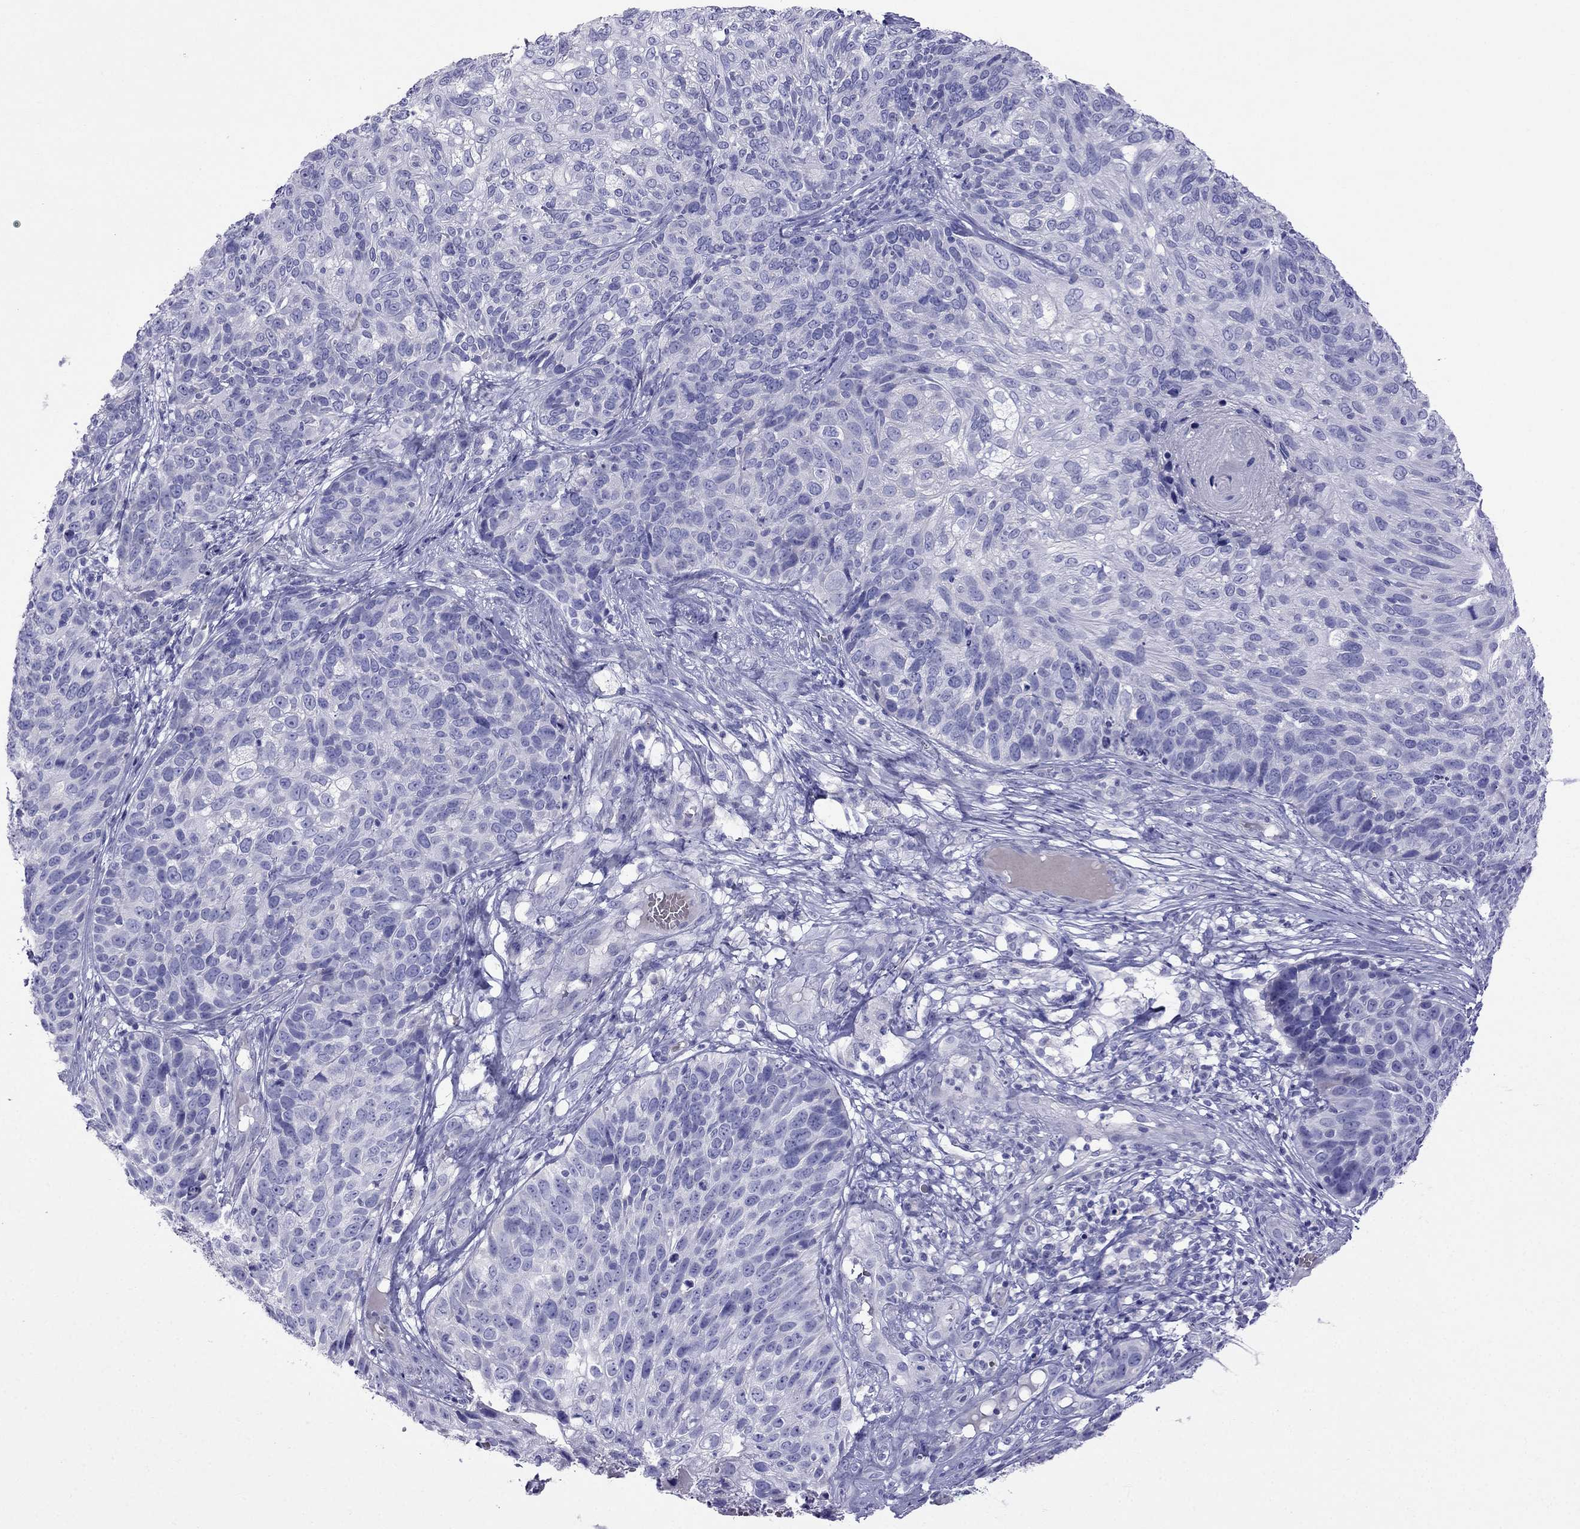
{"staining": {"intensity": "negative", "quantity": "none", "location": "none"}, "tissue": "skin cancer", "cell_type": "Tumor cells", "image_type": "cancer", "snomed": [{"axis": "morphology", "description": "Squamous cell carcinoma, NOS"}, {"axis": "topography", "description": "Skin"}], "caption": "Immunohistochemical staining of skin cancer (squamous cell carcinoma) reveals no significant staining in tumor cells.", "gene": "TDRD1", "patient": {"sex": "male", "age": 92}}